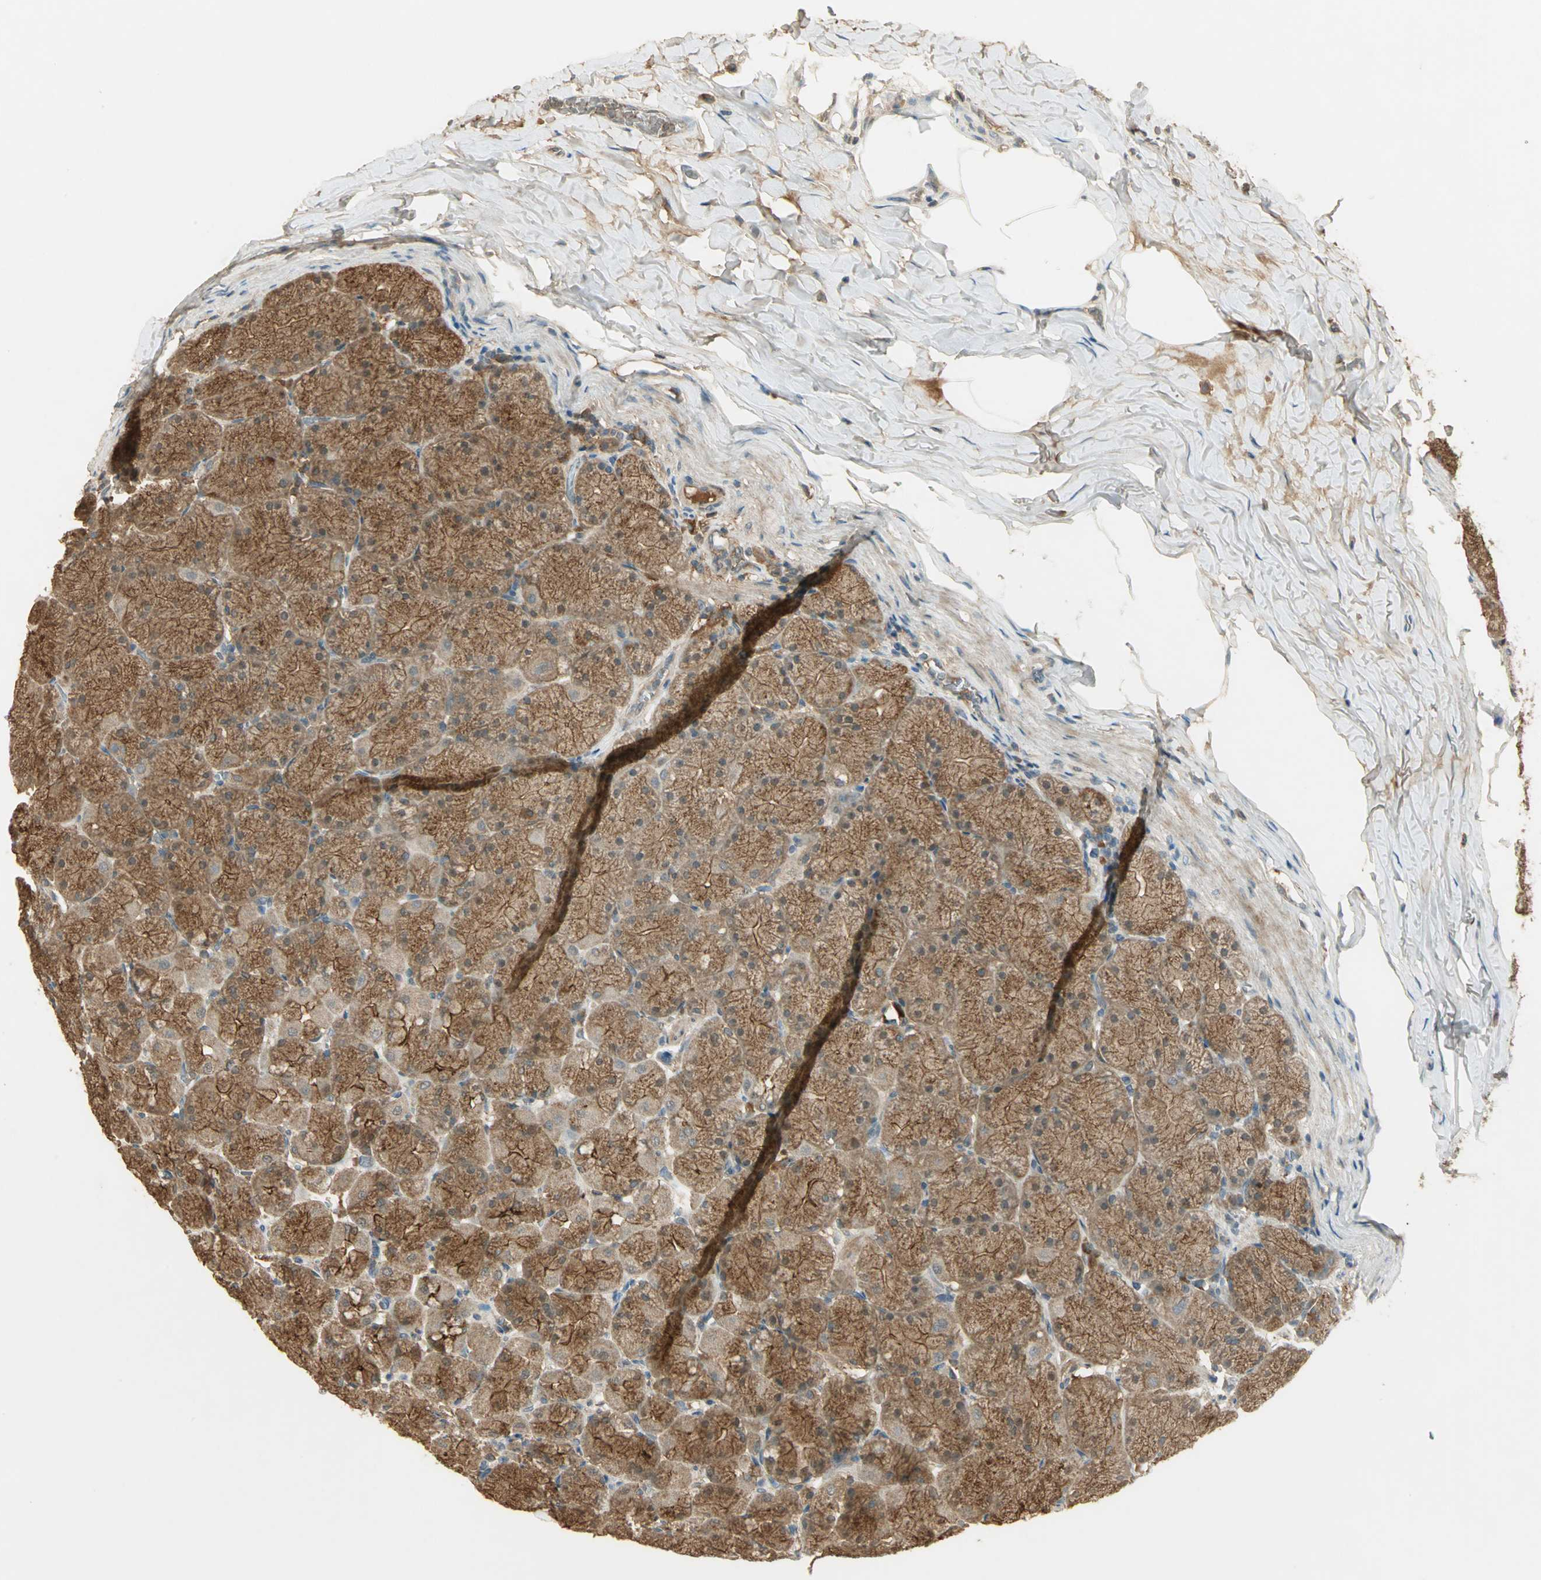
{"staining": {"intensity": "moderate", "quantity": ">75%", "location": "cytoplasmic/membranous"}, "tissue": "stomach", "cell_type": "Glandular cells", "image_type": "normal", "snomed": [{"axis": "morphology", "description": "Normal tissue, NOS"}, {"axis": "topography", "description": "Stomach, upper"}], "caption": "Immunohistochemical staining of benign human stomach shows moderate cytoplasmic/membranous protein positivity in approximately >75% of glandular cells. The staining was performed using DAB to visualize the protein expression in brown, while the nuclei were stained in blue with hematoxylin (Magnification: 20x).", "gene": "KEAP1", "patient": {"sex": "female", "age": 56}}